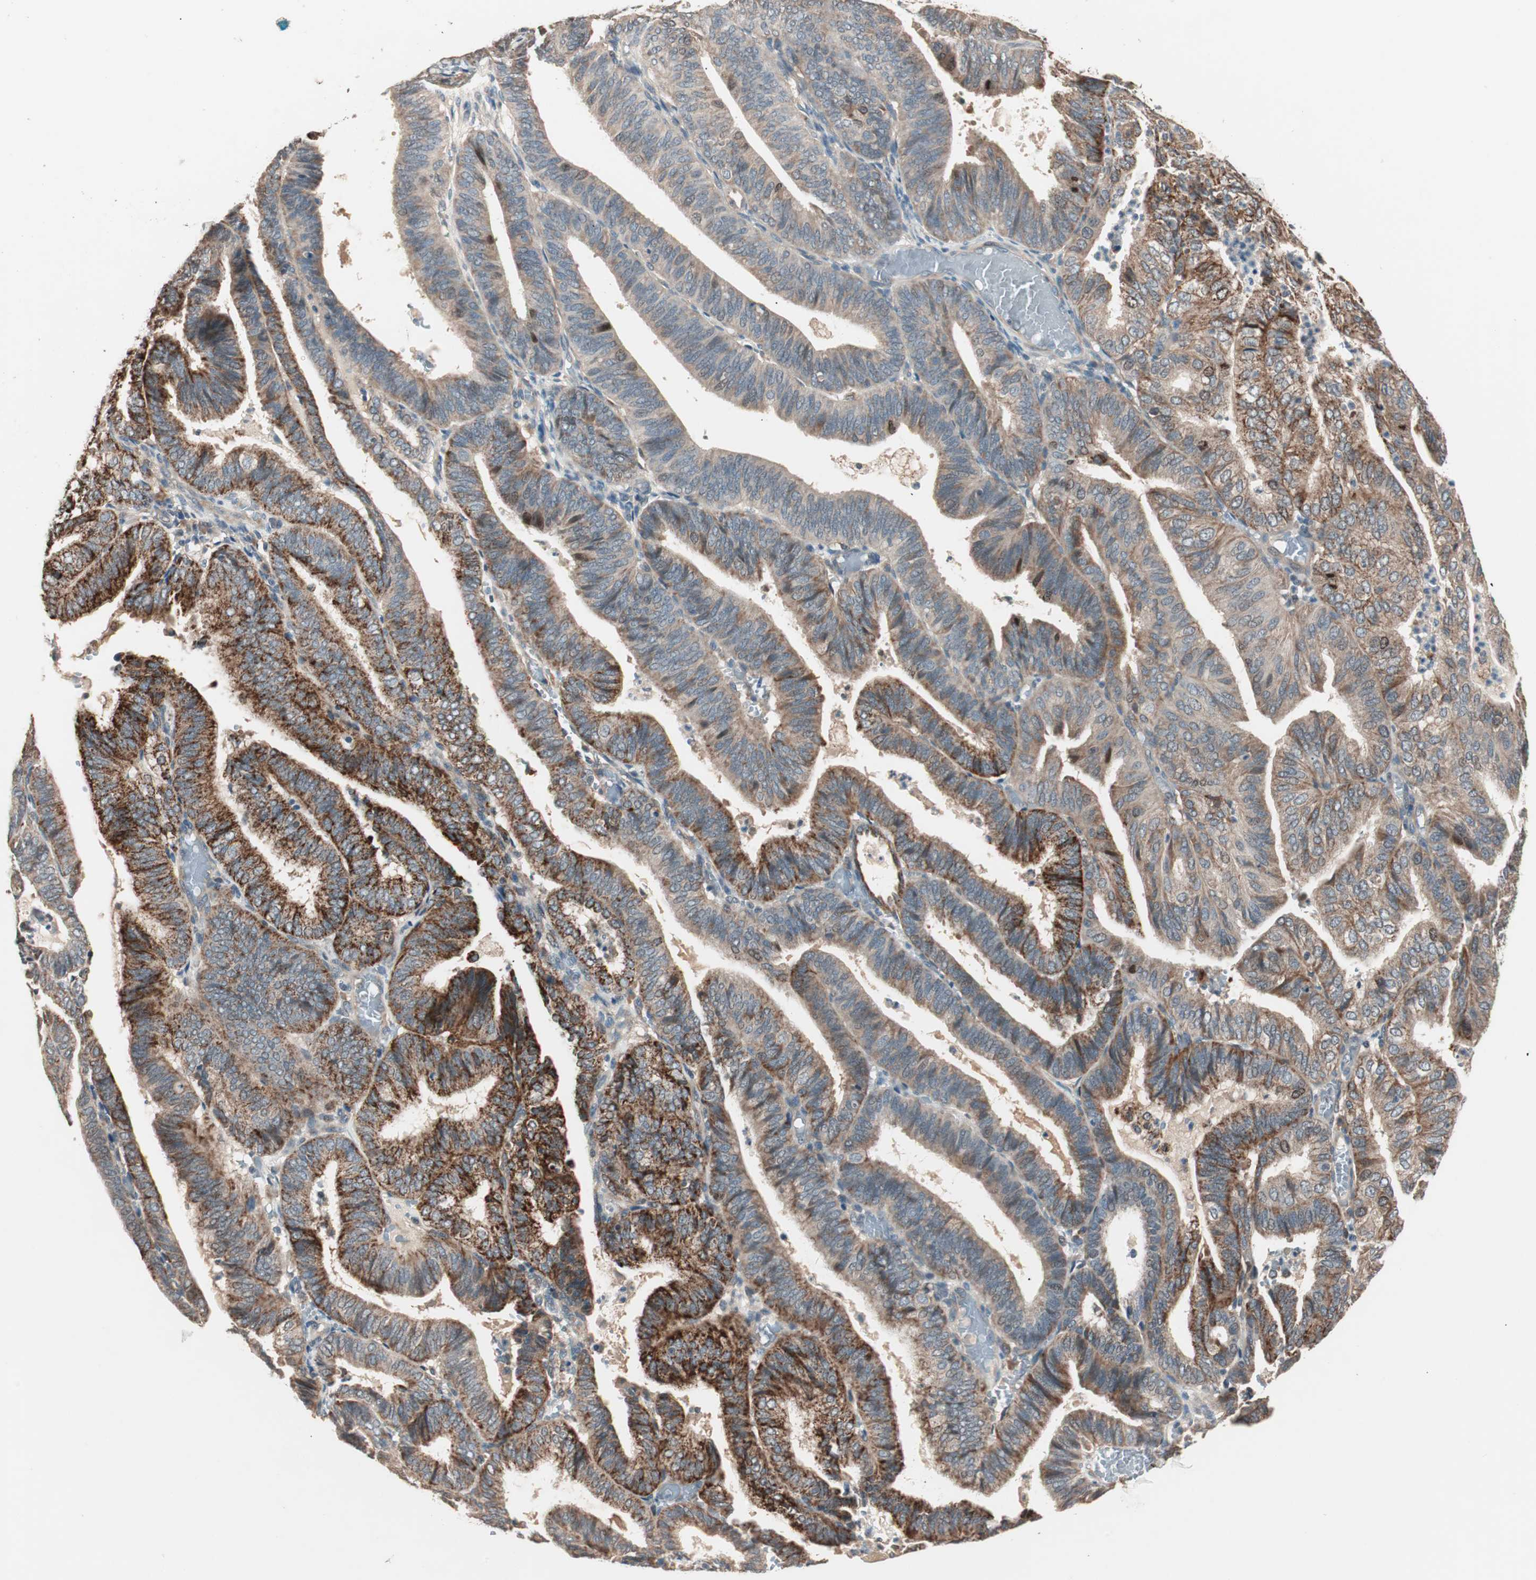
{"staining": {"intensity": "strong", "quantity": ">75%", "location": "cytoplasmic/membranous"}, "tissue": "endometrial cancer", "cell_type": "Tumor cells", "image_type": "cancer", "snomed": [{"axis": "morphology", "description": "Adenocarcinoma, NOS"}, {"axis": "topography", "description": "Uterus"}], "caption": "About >75% of tumor cells in human endometrial cancer reveal strong cytoplasmic/membranous protein expression as visualized by brown immunohistochemical staining.", "gene": "NFRKB", "patient": {"sex": "female", "age": 60}}